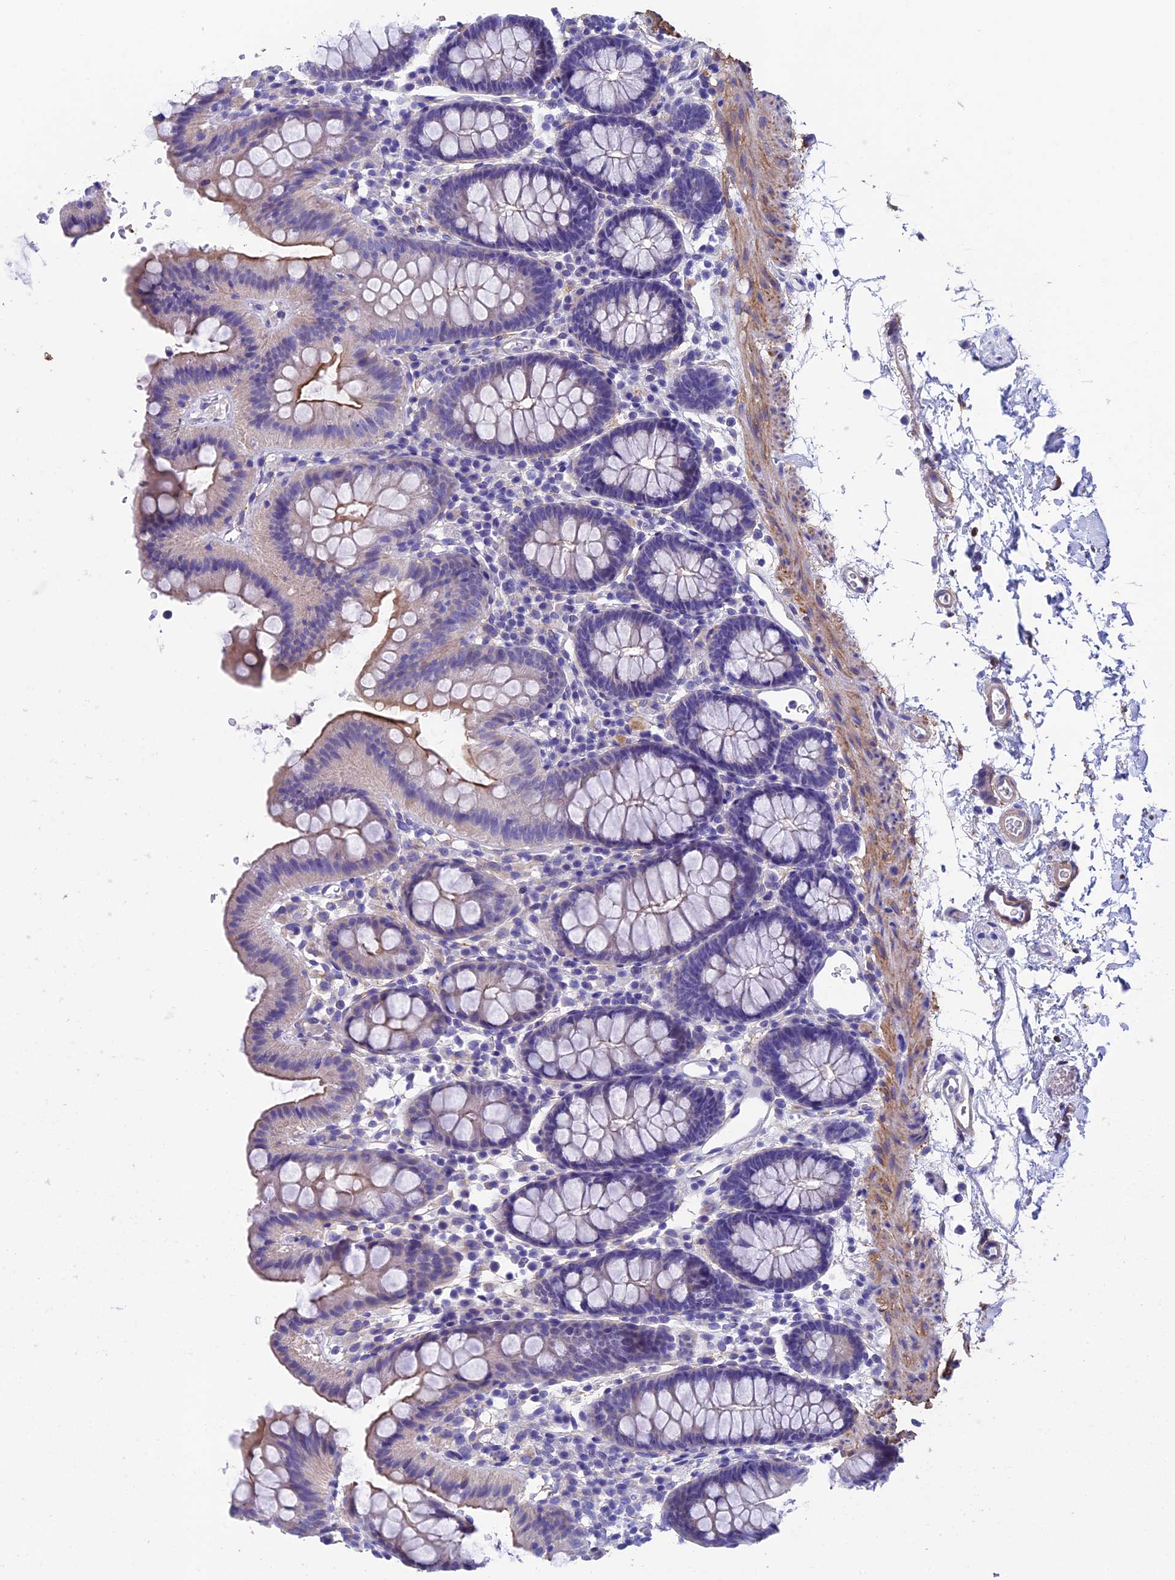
{"staining": {"intensity": "negative", "quantity": "none", "location": "none"}, "tissue": "colon", "cell_type": "Endothelial cells", "image_type": "normal", "snomed": [{"axis": "morphology", "description": "Normal tissue, NOS"}, {"axis": "topography", "description": "Colon"}], "caption": "Photomicrograph shows no significant protein staining in endothelial cells of normal colon. (Brightfield microscopy of DAB (3,3'-diaminobenzidine) immunohistochemistry (IHC) at high magnification).", "gene": "ADH7", "patient": {"sex": "male", "age": 75}}